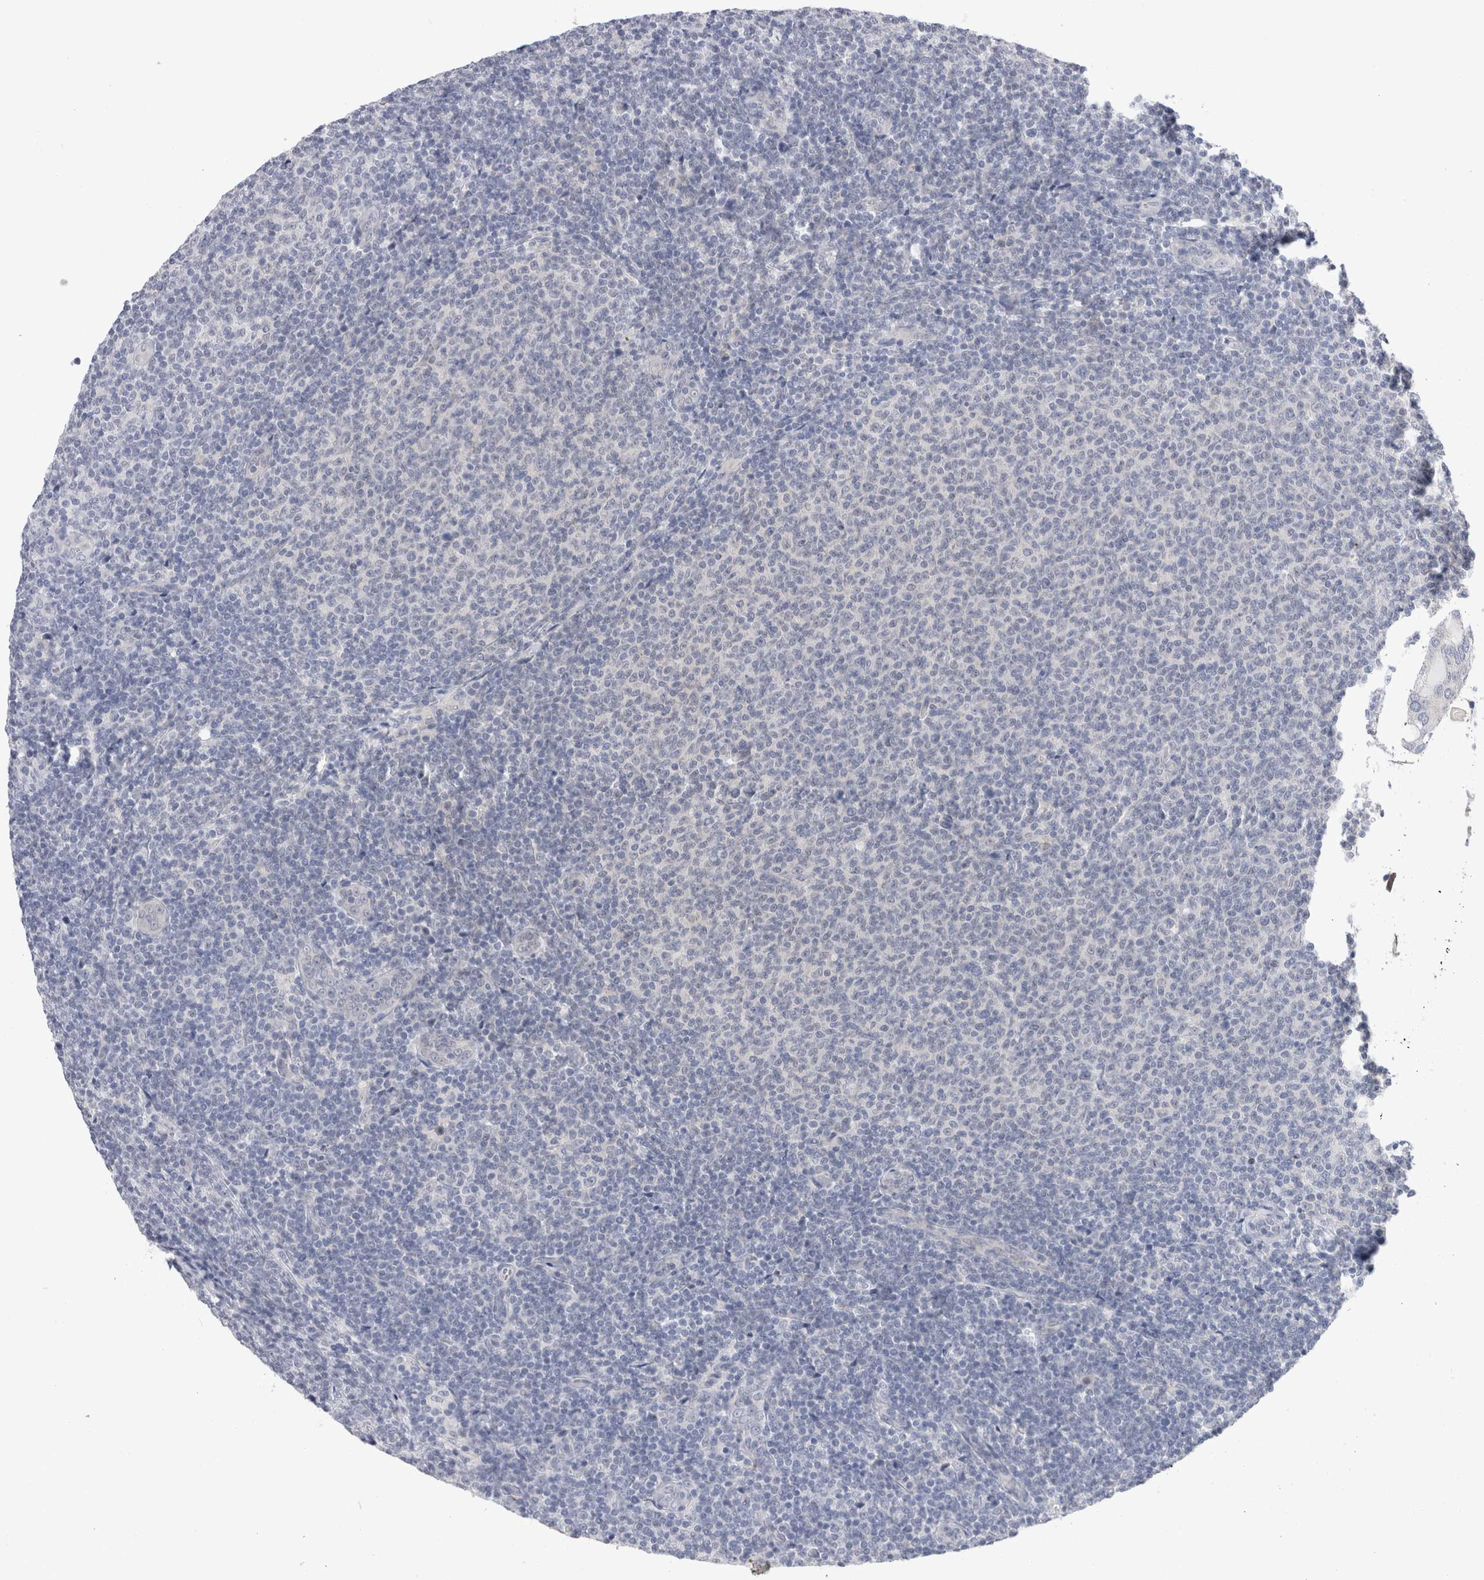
{"staining": {"intensity": "negative", "quantity": "none", "location": "none"}, "tissue": "lymphoma", "cell_type": "Tumor cells", "image_type": "cancer", "snomed": [{"axis": "morphology", "description": "Malignant lymphoma, non-Hodgkin's type, Low grade"}, {"axis": "topography", "description": "Lymph node"}], "caption": "An image of human malignant lymphoma, non-Hodgkin's type (low-grade) is negative for staining in tumor cells.", "gene": "CRYBG1", "patient": {"sex": "male", "age": 66}}